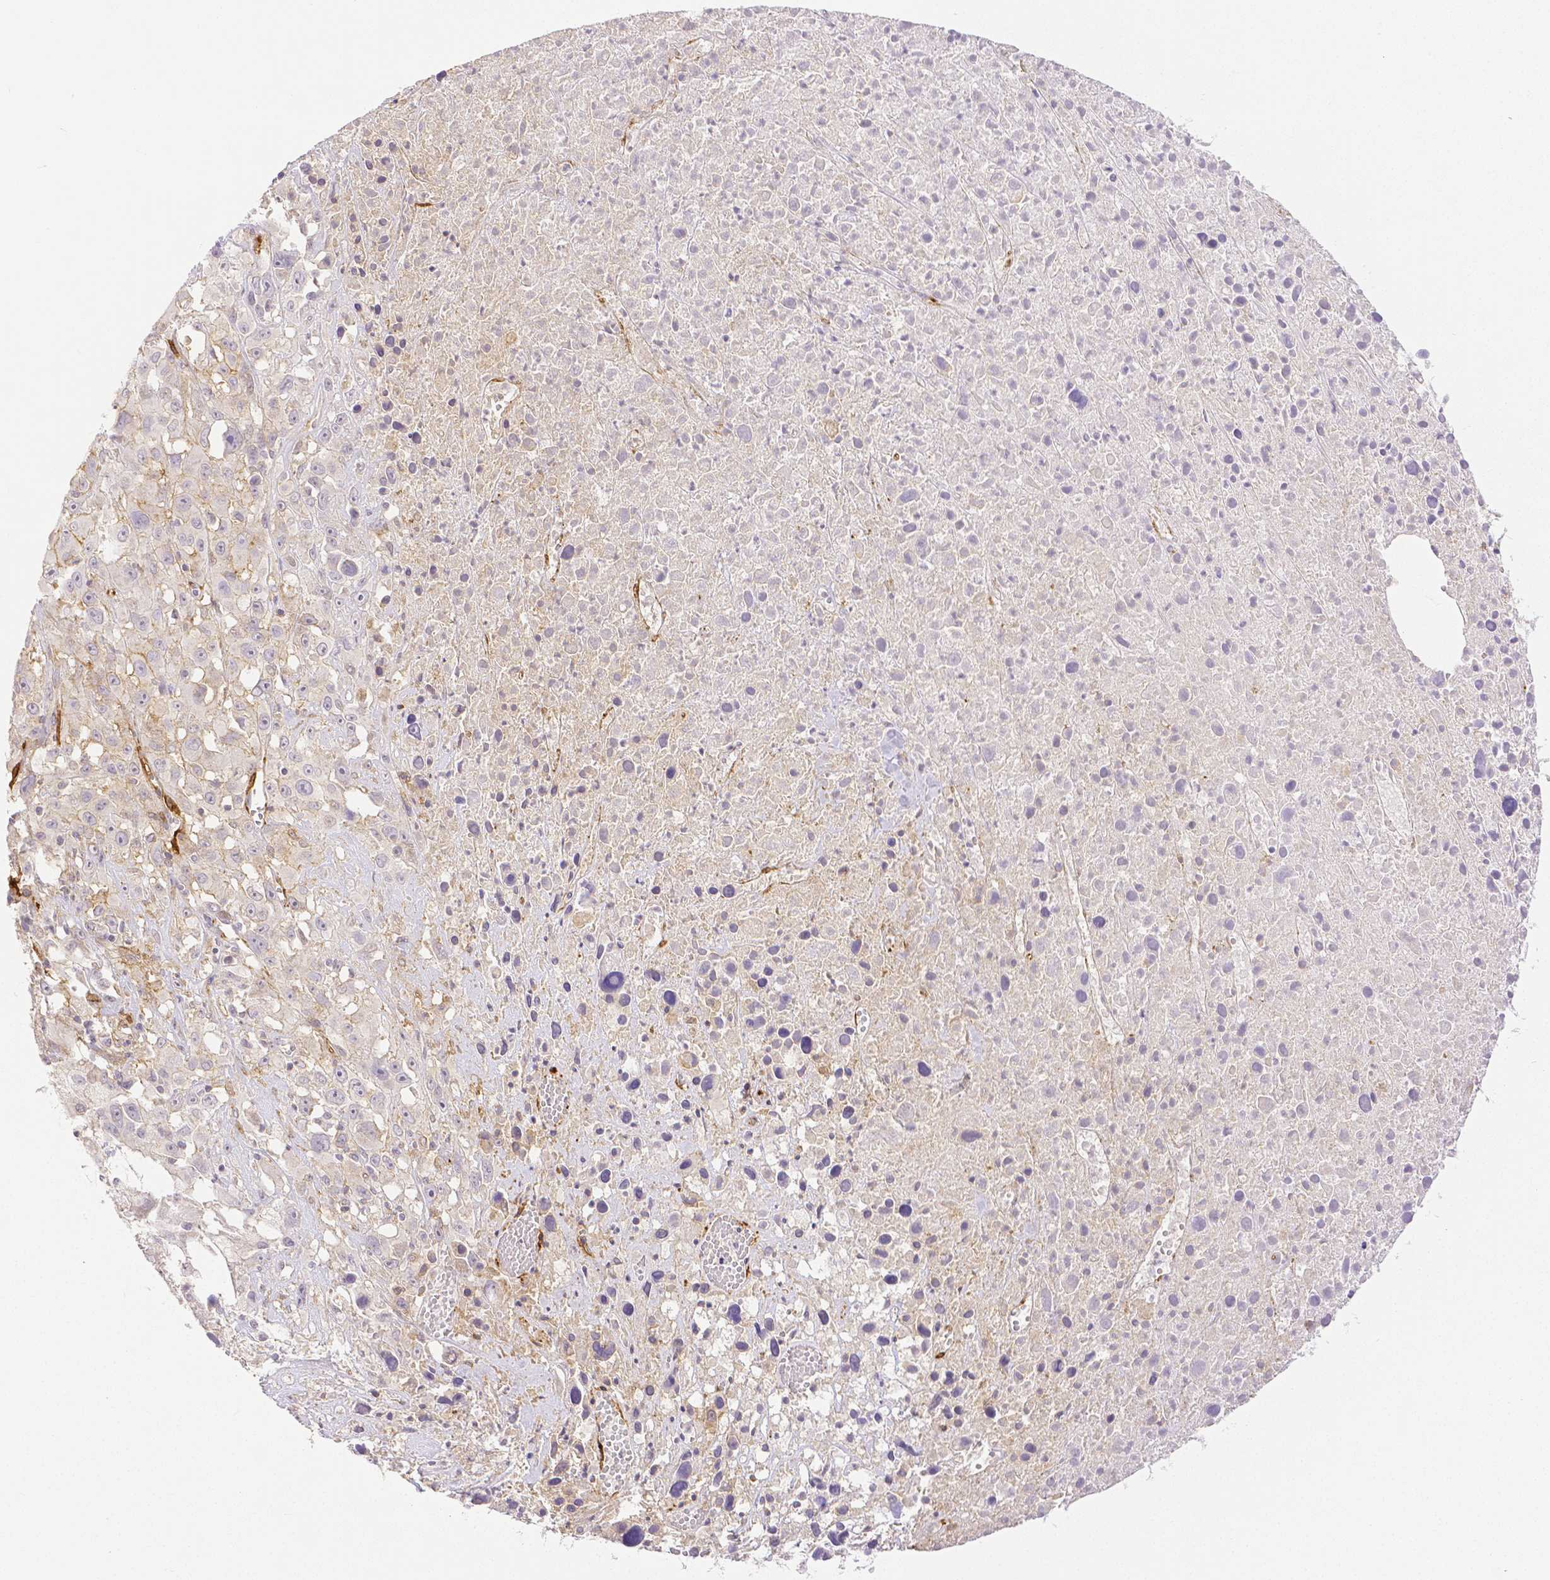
{"staining": {"intensity": "negative", "quantity": "none", "location": "none"}, "tissue": "melanoma", "cell_type": "Tumor cells", "image_type": "cancer", "snomed": [{"axis": "morphology", "description": "Malignant melanoma, Metastatic site"}, {"axis": "topography", "description": "Soft tissue"}], "caption": "Immunohistochemistry histopathology image of malignant melanoma (metastatic site) stained for a protein (brown), which demonstrates no expression in tumor cells. (DAB immunohistochemistry, high magnification).", "gene": "THY1", "patient": {"sex": "male", "age": 50}}